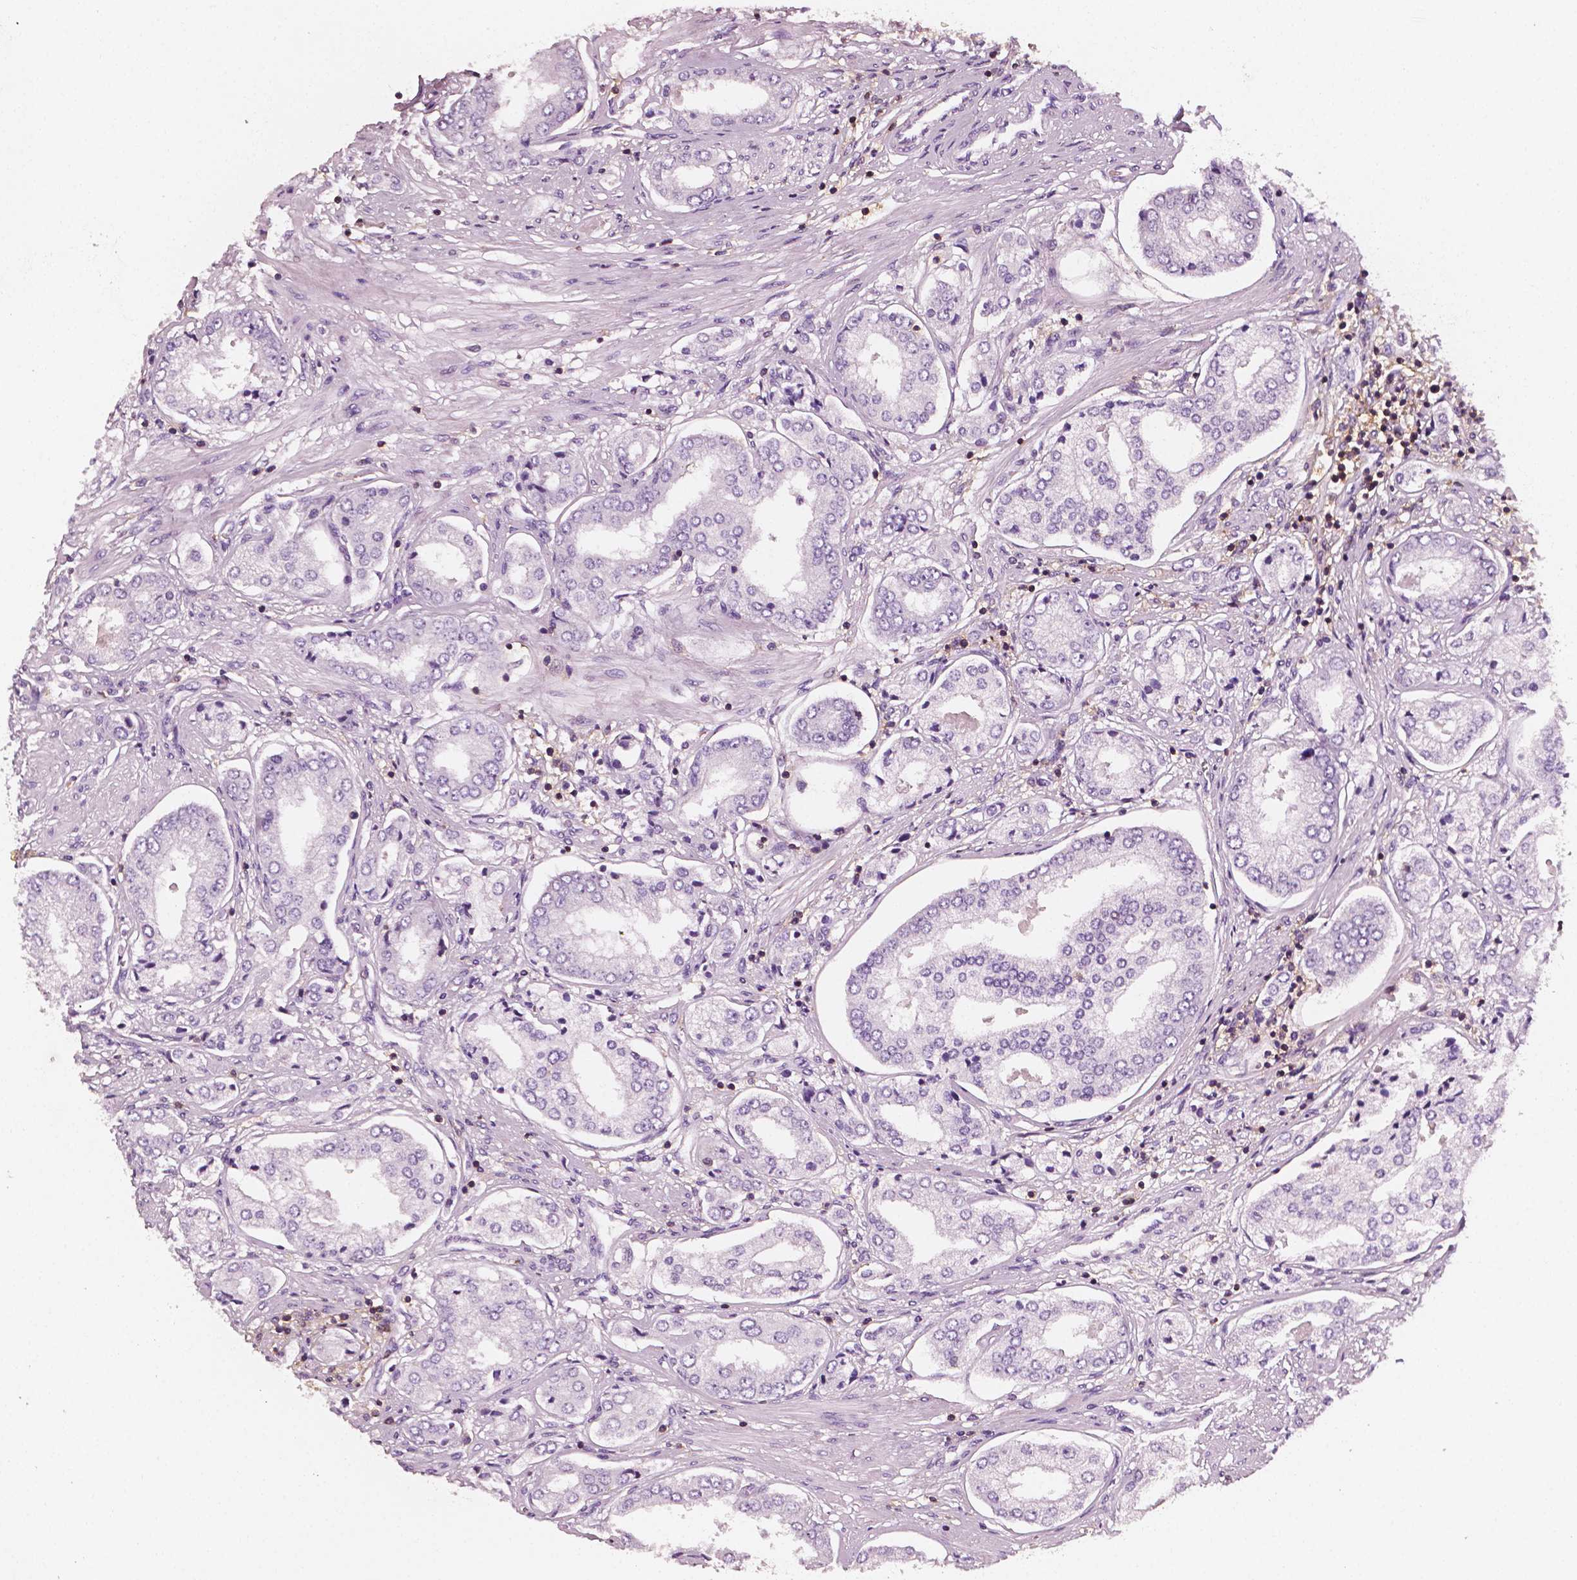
{"staining": {"intensity": "negative", "quantity": "none", "location": "none"}, "tissue": "prostate cancer", "cell_type": "Tumor cells", "image_type": "cancer", "snomed": [{"axis": "morphology", "description": "Adenocarcinoma, NOS"}, {"axis": "topography", "description": "Prostate"}], "caption": "There is no significant positivity in tumor cells of prostate cancer.", "gene": "PTPRC", "patient": {"sex": "male", "age": 63}}